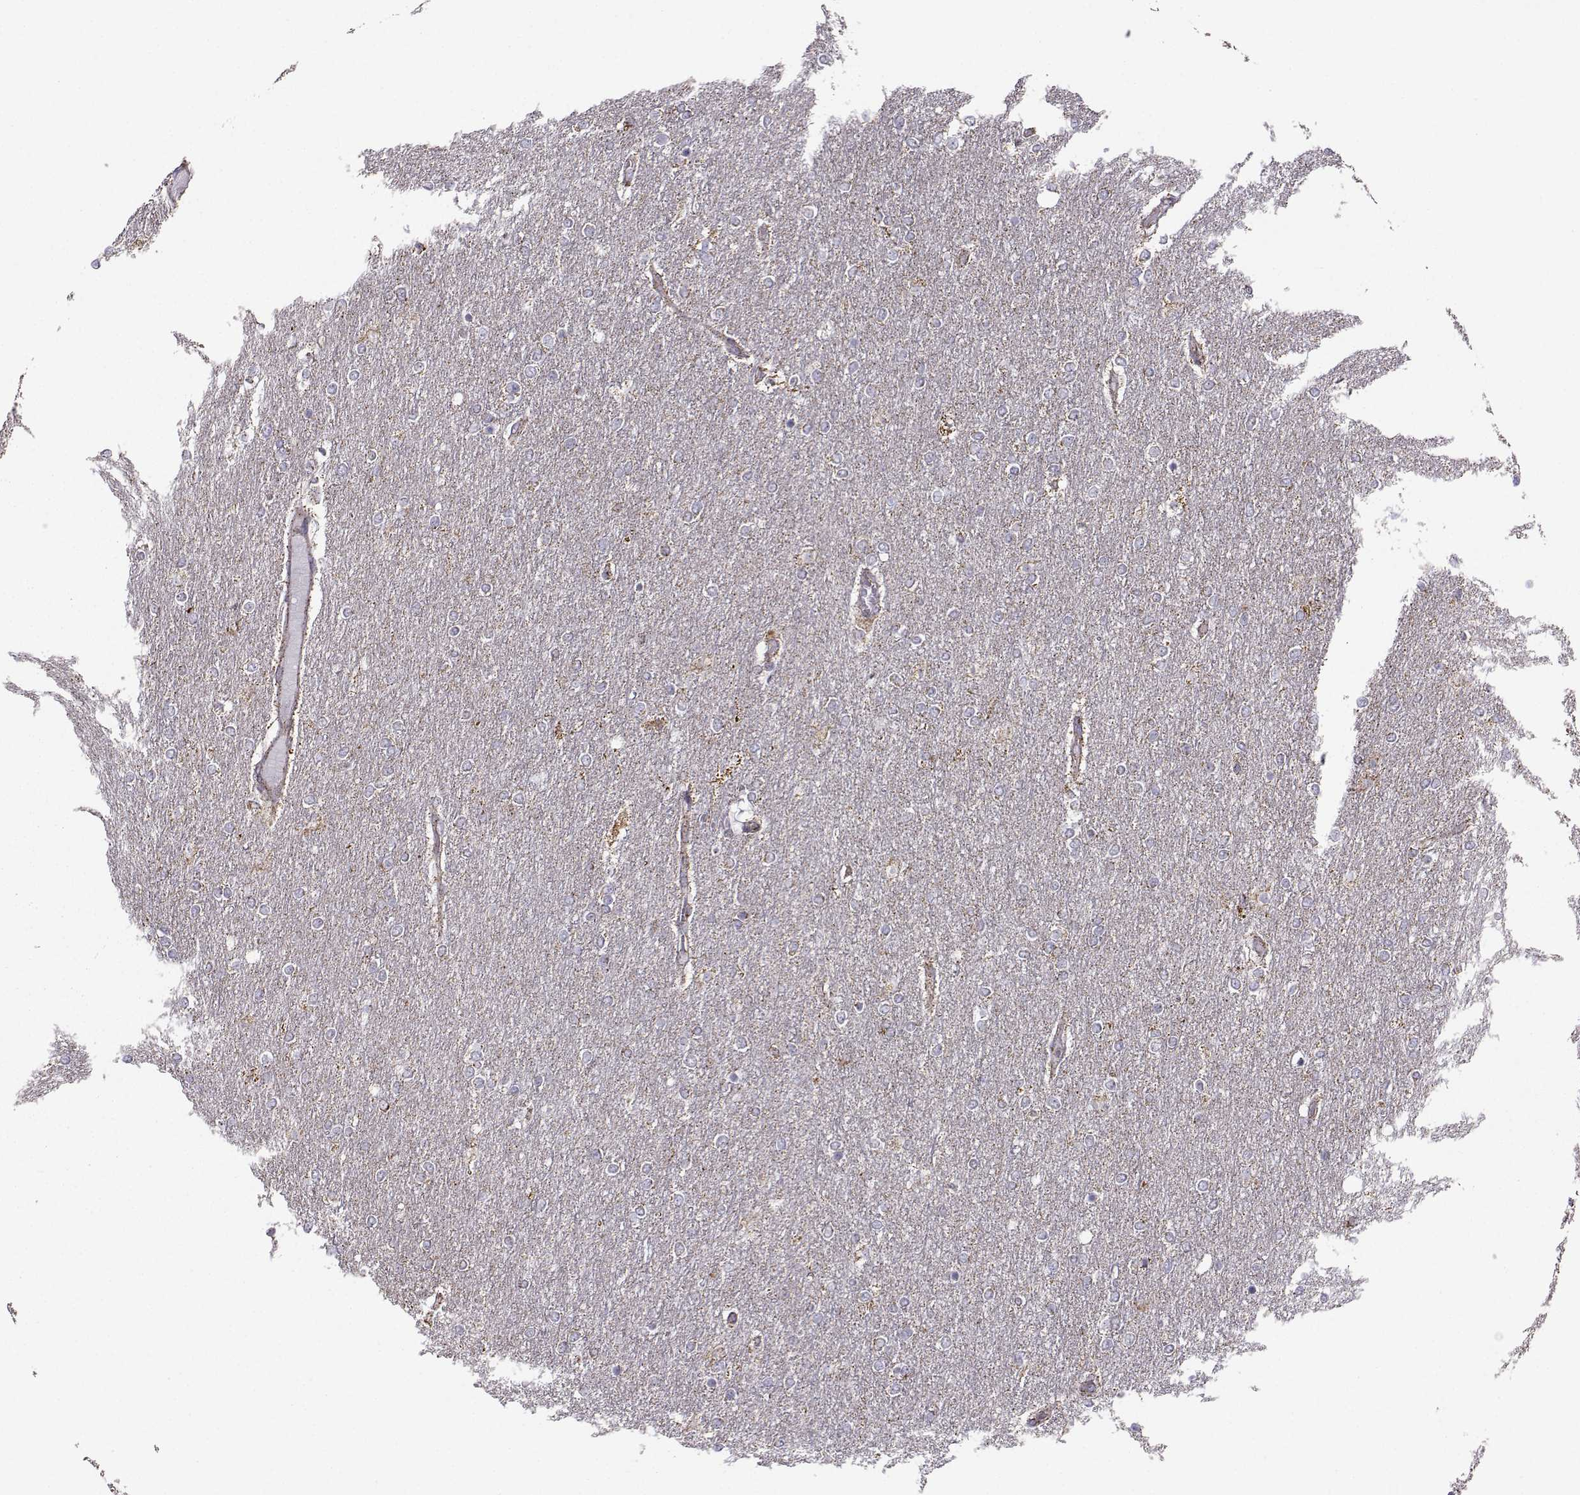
{"staining": {"intensity": "negative", "quantity": "none", "location": "none"}, "tissue": "glioma", "cell_type": "Tumor cells", "image_type": "cancer", "snomed": [{"axis": "morphology", "description": "Glioma, malignant, High grade"}, {"axis": "topography", "description": "Brain"}], "caption": "This is an immunohistochemistry micrograph of glioma. There is no positivity in tumor cells.", "gene": "NECAB3", "patient": {"sex": "female", "age": 61}}